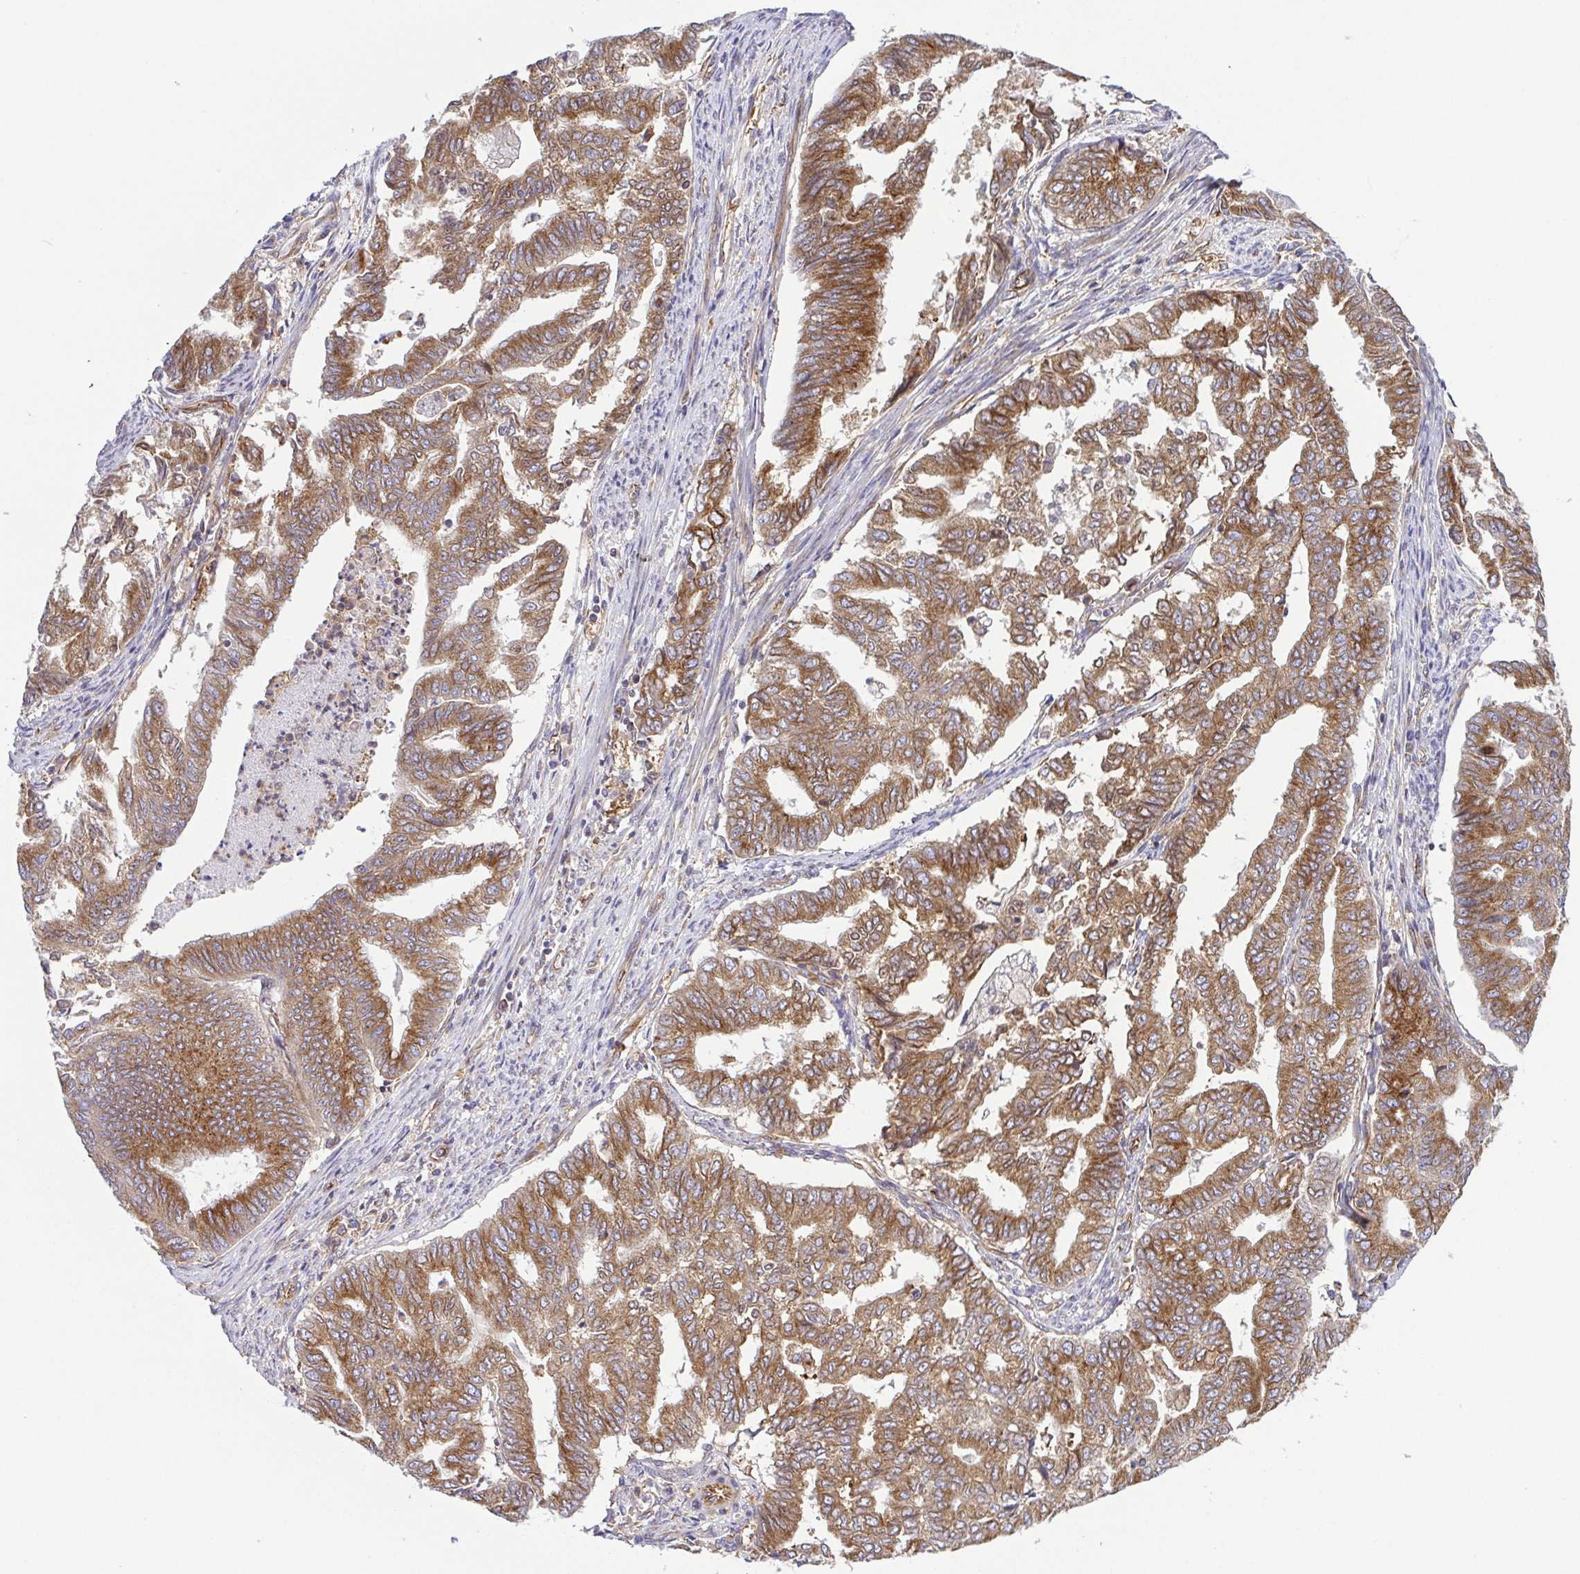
{"staining": {"intensity": "moderate", "quantity": "25%-75%", "location": "cytoplasmic/membranous"}, "tissue": "endometrial cancer", "cell_type": "Tumor cells", "image_type": "cancer", "snomed": [{"axis": "morphology", "description": "Adenocarcinoma, NOS"}, {"axis": "topography", "description": "Endometrium"}], "caption": "Immunohistochemistry (IHC) image of neoplastic tissue: human adenocarcinoma (endometrial) stained using immunohistochemistry shows medium levels of moderate protein expression localized specifically in the cytoplasmic/membranous of tumor cells, appearing as a cytoplasmic/membranous brown color.", "gene": "KIF5B", "patient": {"sex": "female", "age": 79}}